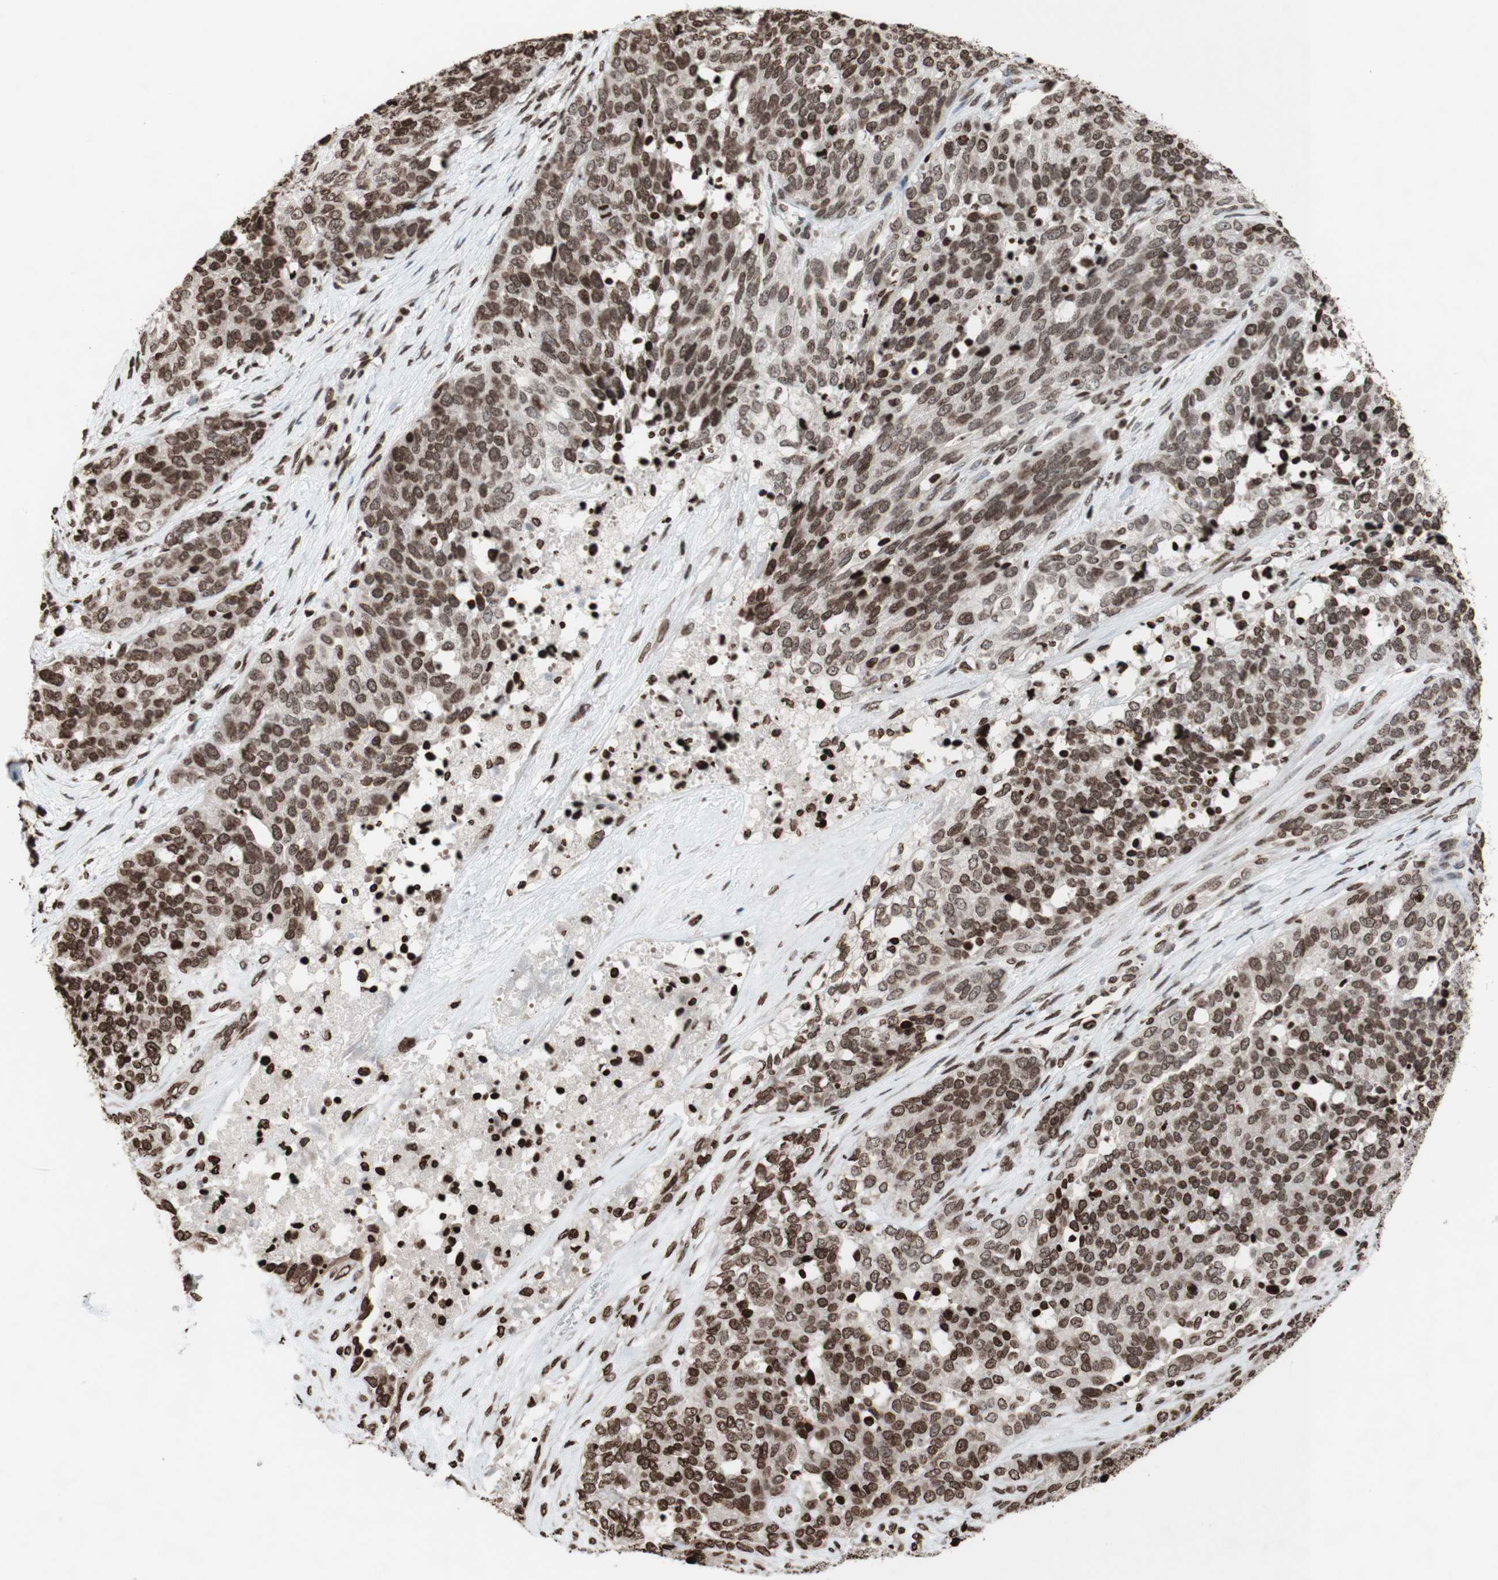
{"staining": {"intensity": "moderate", "quantity": ">75%", "location": "nuclear"}, "tissue": "ovarian cancer", "cell_type": "Tumor cells", "image_type": "cancer", "snomed": [{"axis": "morphology", "description": "Cystadenocarcinoma, serous, NOS"}, {"axis": "topography", "description": "Ovary"}], "caption": "Immunohistochemical staining of ovarian cancer (serous cystadenocarcinoma) reveals medium levels of moderate nuclear protein staining in approximately >75% of tumor cells.", "gene": "NCOA3", "patient": {"sex": "female", "age": 44}}